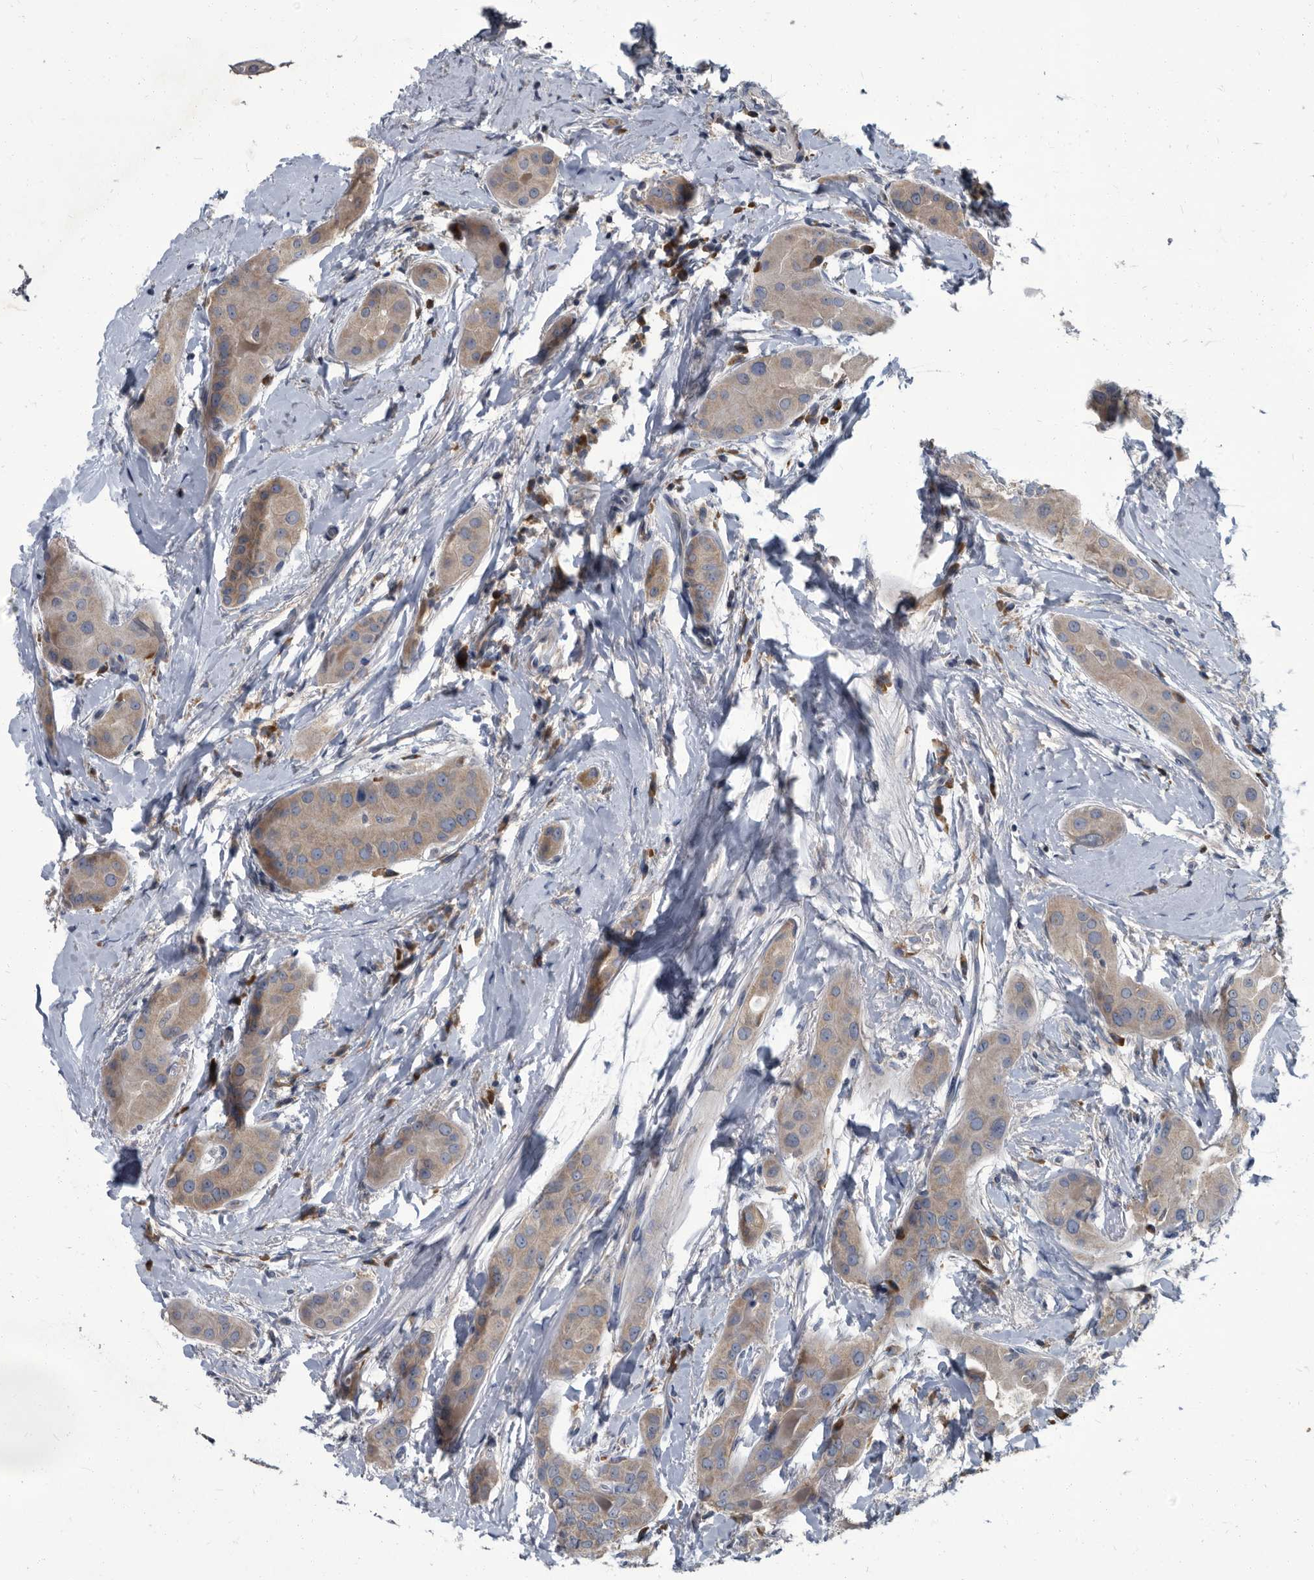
{"staining": {"intensity": "weak", "quantity": ">75%", "location": "cytoplasmic/membranous"}, "tissue": "thyroid cancer", "cell_type": "Tumor cells", "image_type": "cancer", "snomed": [{"axis": "morphology", "description": "Papillary adenocarcinoma, NOS"}, {"axis": "topography", "description": "Thyroid gland"}], "caption": "Human papillary adenocarcinoma (thyroid) stained with a brown dye exhibits weak cytoplasmic/membranous positive expression in approximately >75% of tumor cells.", "gene": "CDV3", "patient": {"sex": "male", "age": 33}}